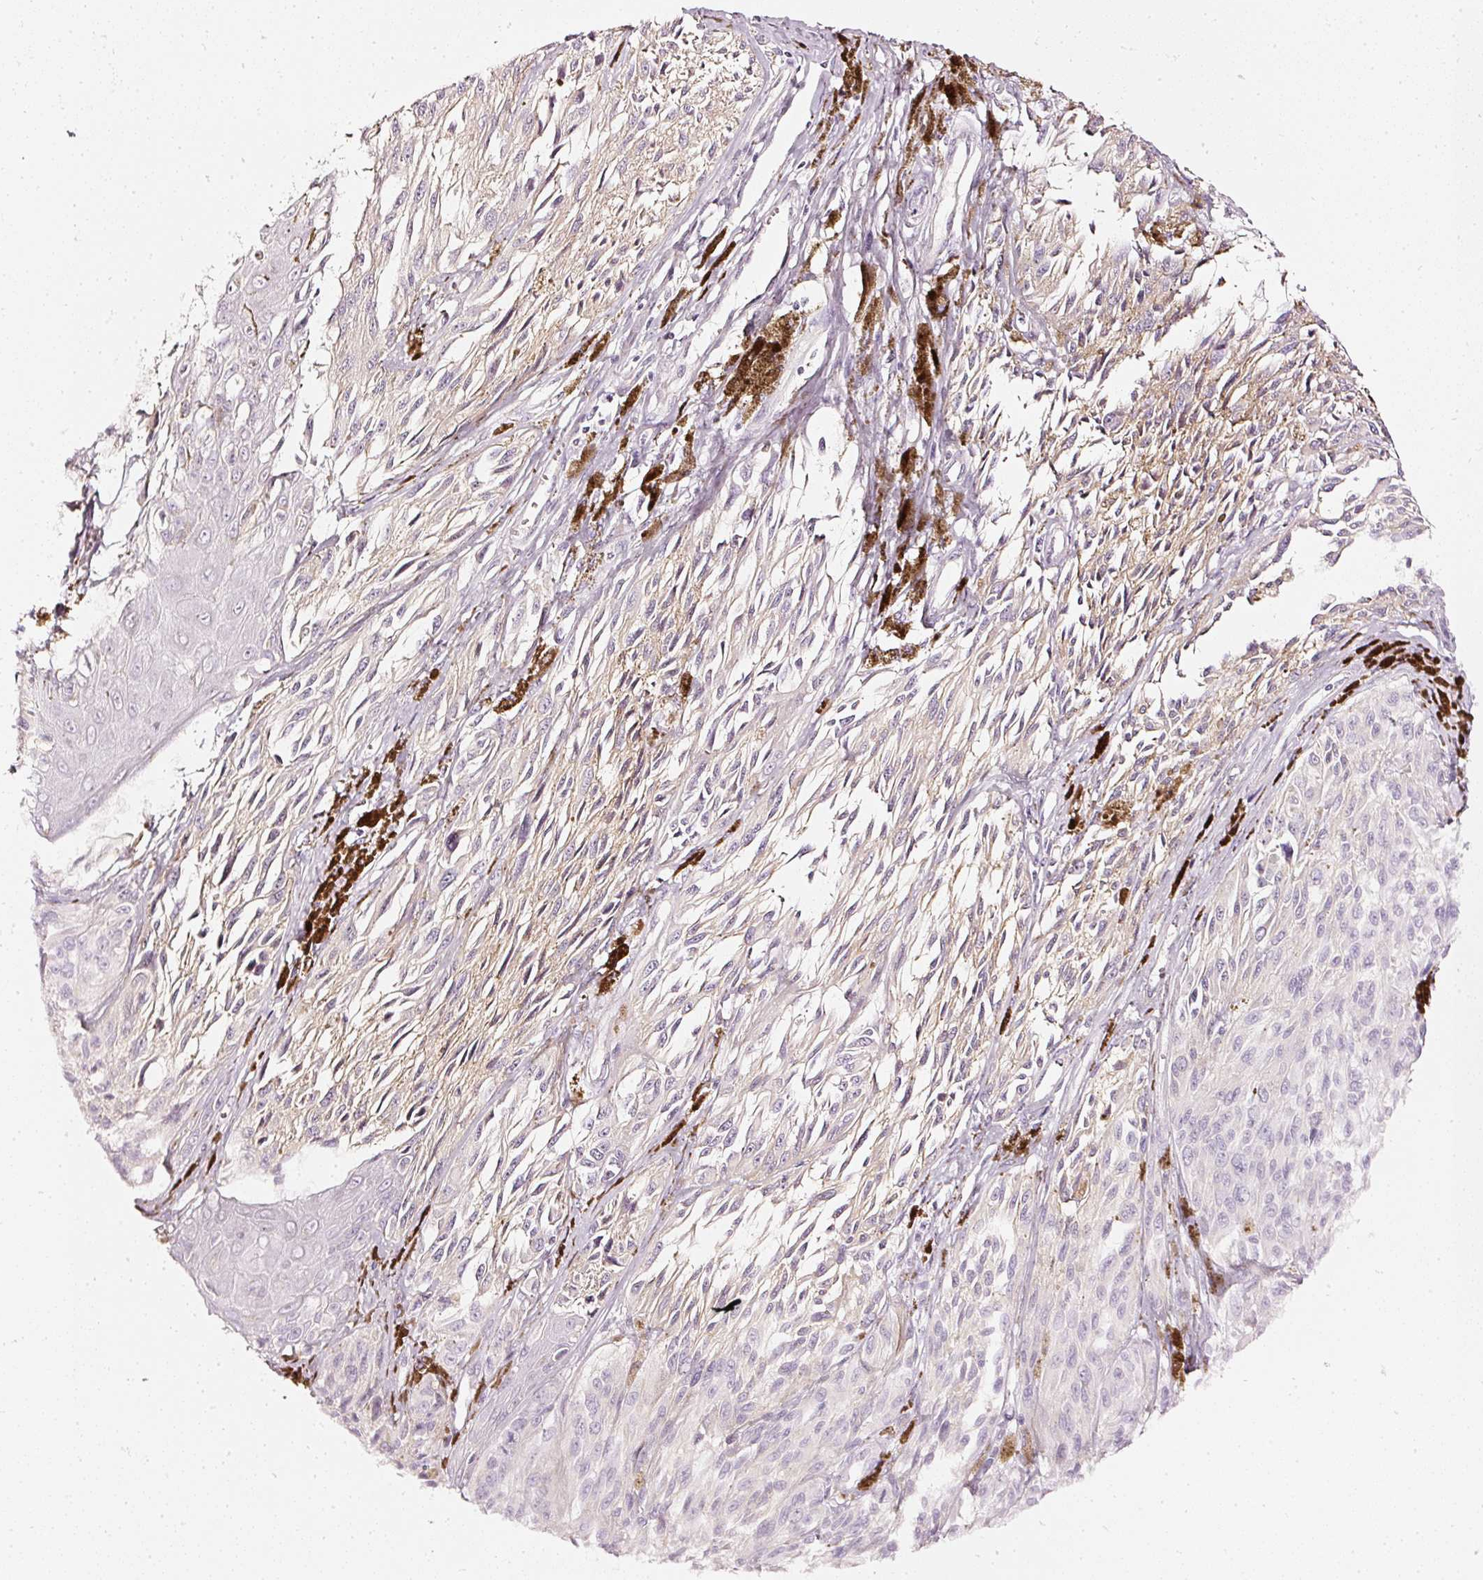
{"staining": {"intensity": "negative", "quantity": "none", "location": "none"}, "tissue": "melanoma", "cell_type": "Tumor cells", "image_type": "cancer", "snomed": [{"axis": "morphology", "description": "Malignant melanoma, NOS"}, {"axis": "topography", "description": "Skin"}], "caption": "DAB (3,3'-diaminobenzidine) immunohistochemical staining of human malignant melanoma demonstrates no significant expression in tumor cells.", "gene": "CNP", "patient": {"sex": "male", "age": 94}}